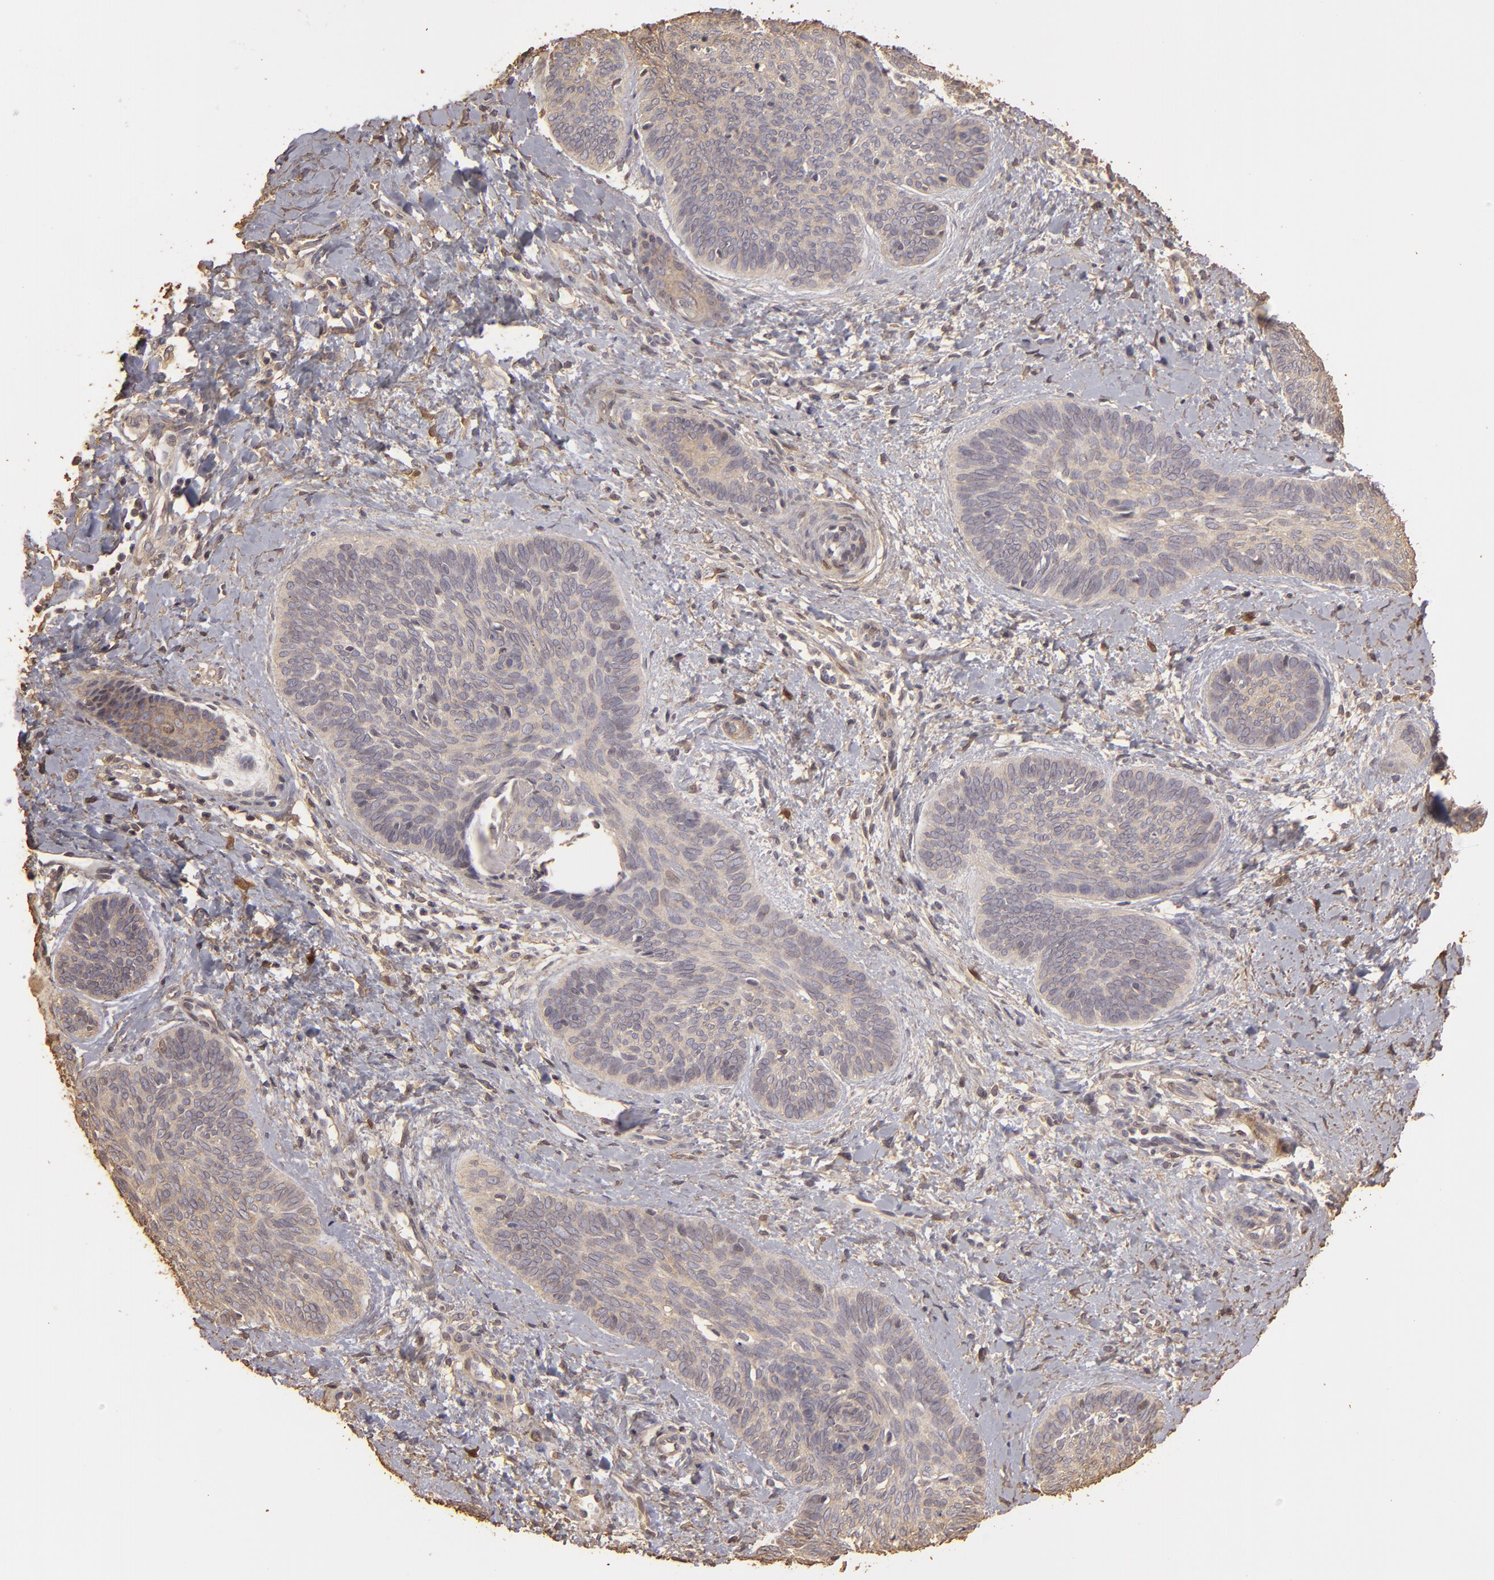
{"staining": {"intensity": "weak", "quantity": ">75%", "location": "cytoplasmic/membranous"}, "tissue": "skin cancer", "cell_type": "Tumor cells", "image_type": "cancer", "snomed": [{"axis": "morphology", "description": "Basal cell carcinoma"}, {"axis": "topography", "description": "Skin"}], "caption": "Immunohistochemistry photomicrograph of neoplastic tissue: skin cancer stained using IHC displays low levels of weak protein expression localized specifically in the cytoplasmic/membranous of tumor cells, appearing as a cytoplasmic/membranous brown color.", "gene": "HSPB6", "patient": {"sex": "female", "age": 81}}